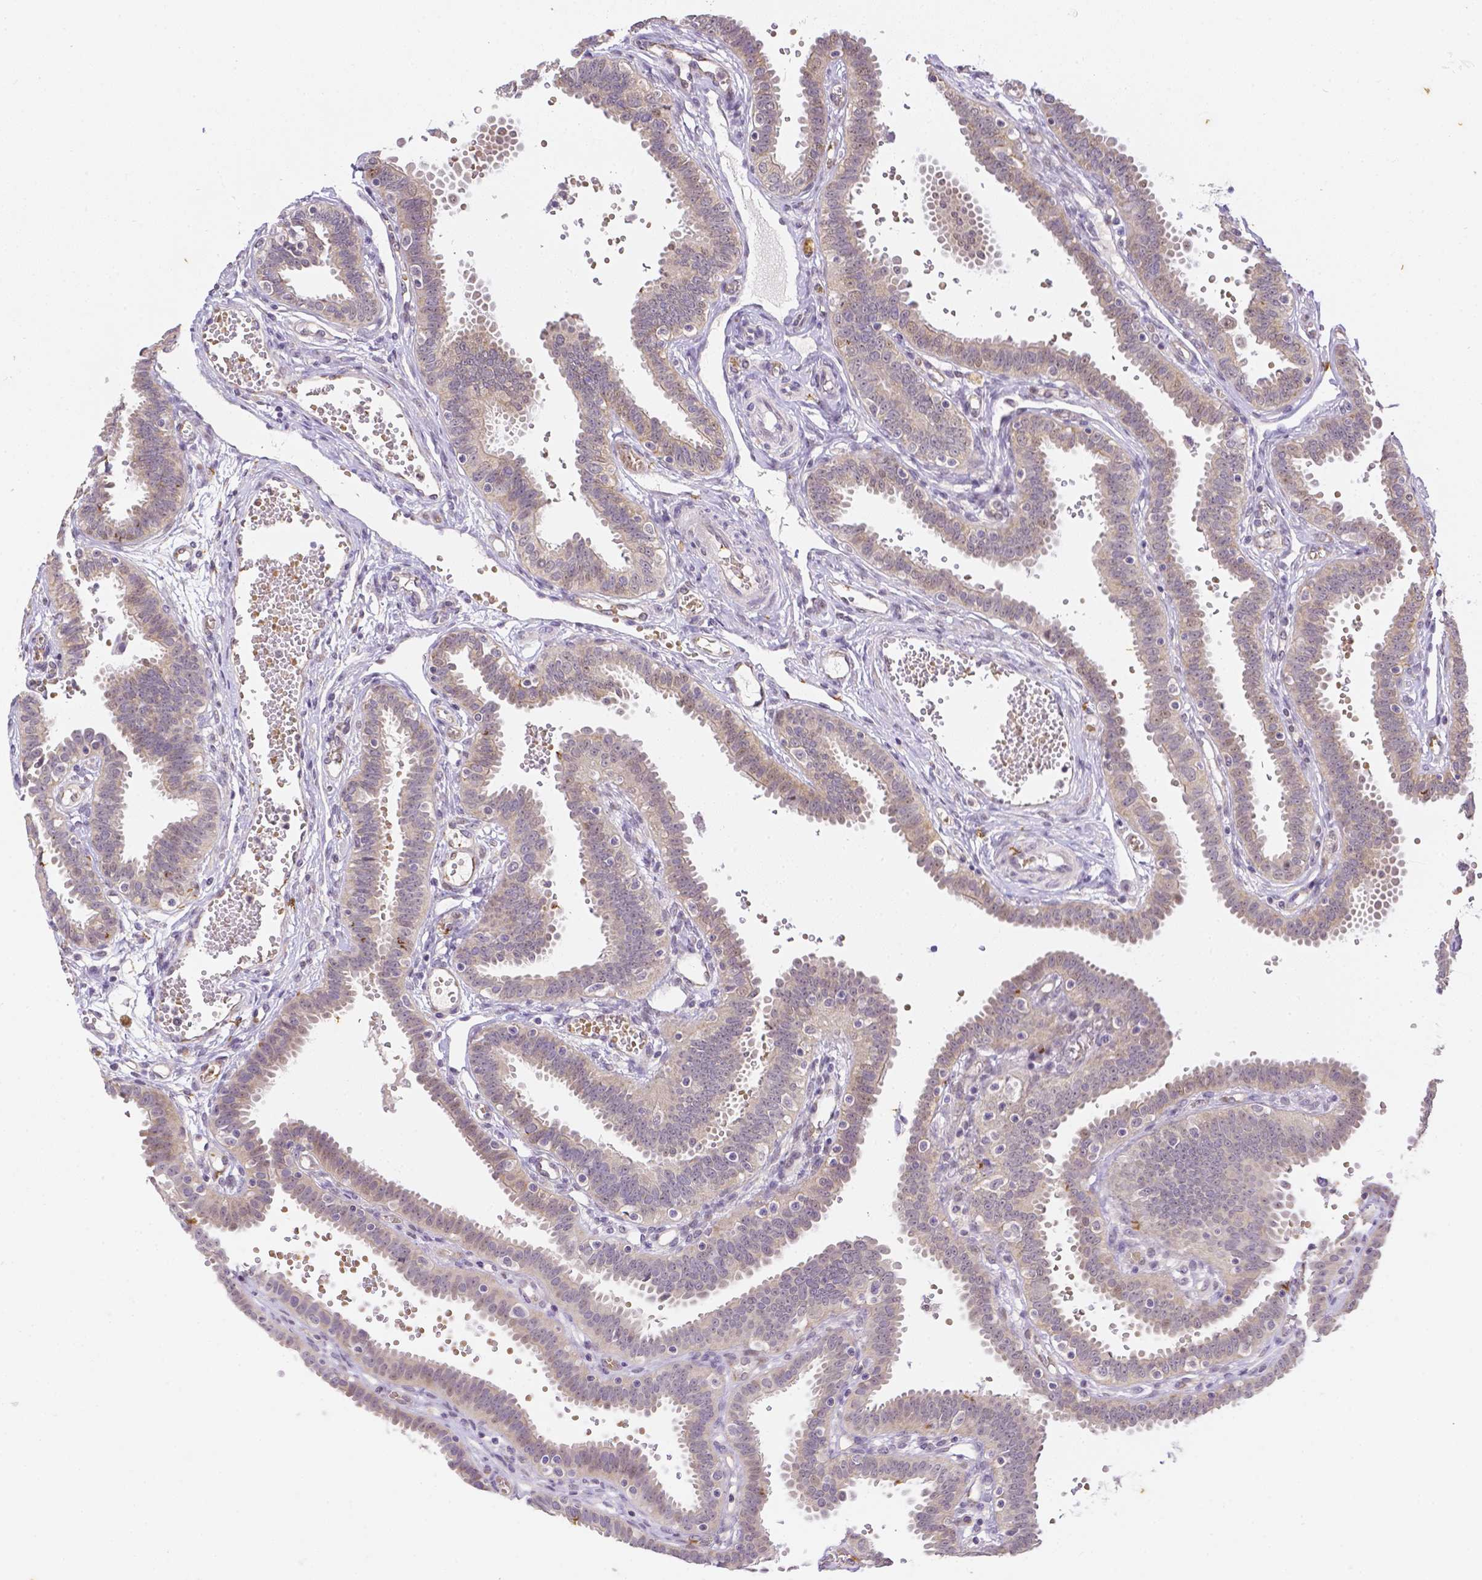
{"staining": {"intensity": "weak", "quantity": "25%-75%", "location": "cytoplasmic/membranous"}, "tissue": "fallopian tube", "cell_type": "Glandular cells", "image_type": "normal", "snomed": [{"axis": "morphology", "description": "Normal tissue, NOS"}, {"axis": "topography", "description": "Fallopian tube"}], "caption": "Protein expression analysis of unremarkable fallopian tube exhibits weak cytoplasmic/membranous positivity in about 25%-75% of glandular cells.", "gene": "ZNF280B", "patient": {"sex": "female", "age": 37}}